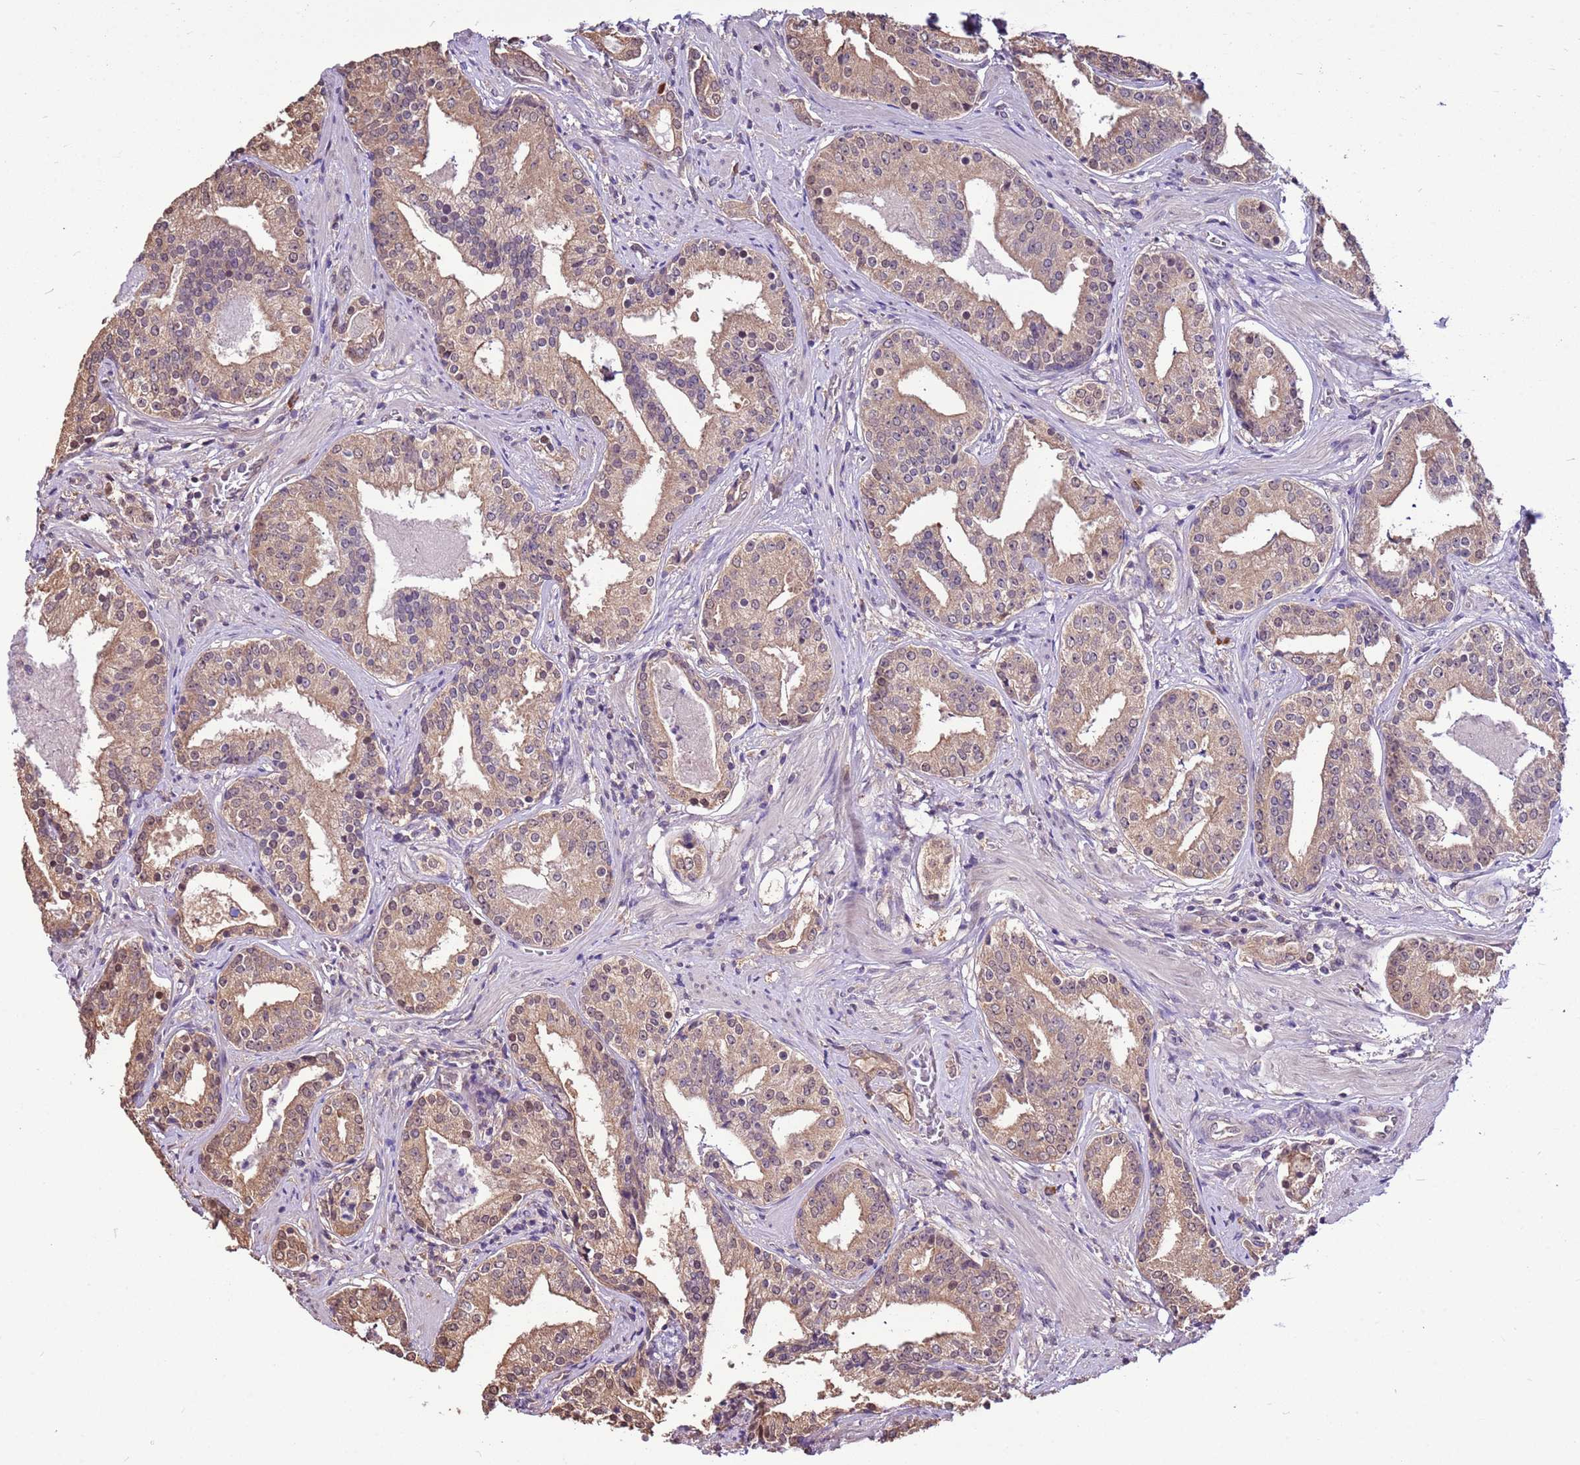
{"staining": {"intensity": "weak", "quantity": ">75%", "location": "cytoplasmic/membranous"}, "tissue": "prostate cancer", "cell_type": "Tumor cells", "image_type": "cancer", "snomed": [{"axis": "morphology", "description": "Adenocarcinoma, High grade"}, {"axis": "topography", "description": "Prostate"}], "caption": "Human prostate cancer (high-grade adenocarcinoma) stained with a protein marker displays weak staining in tumor cells.", "gene": "BBS5", "patient": {"sex": "male", "age": 58}}